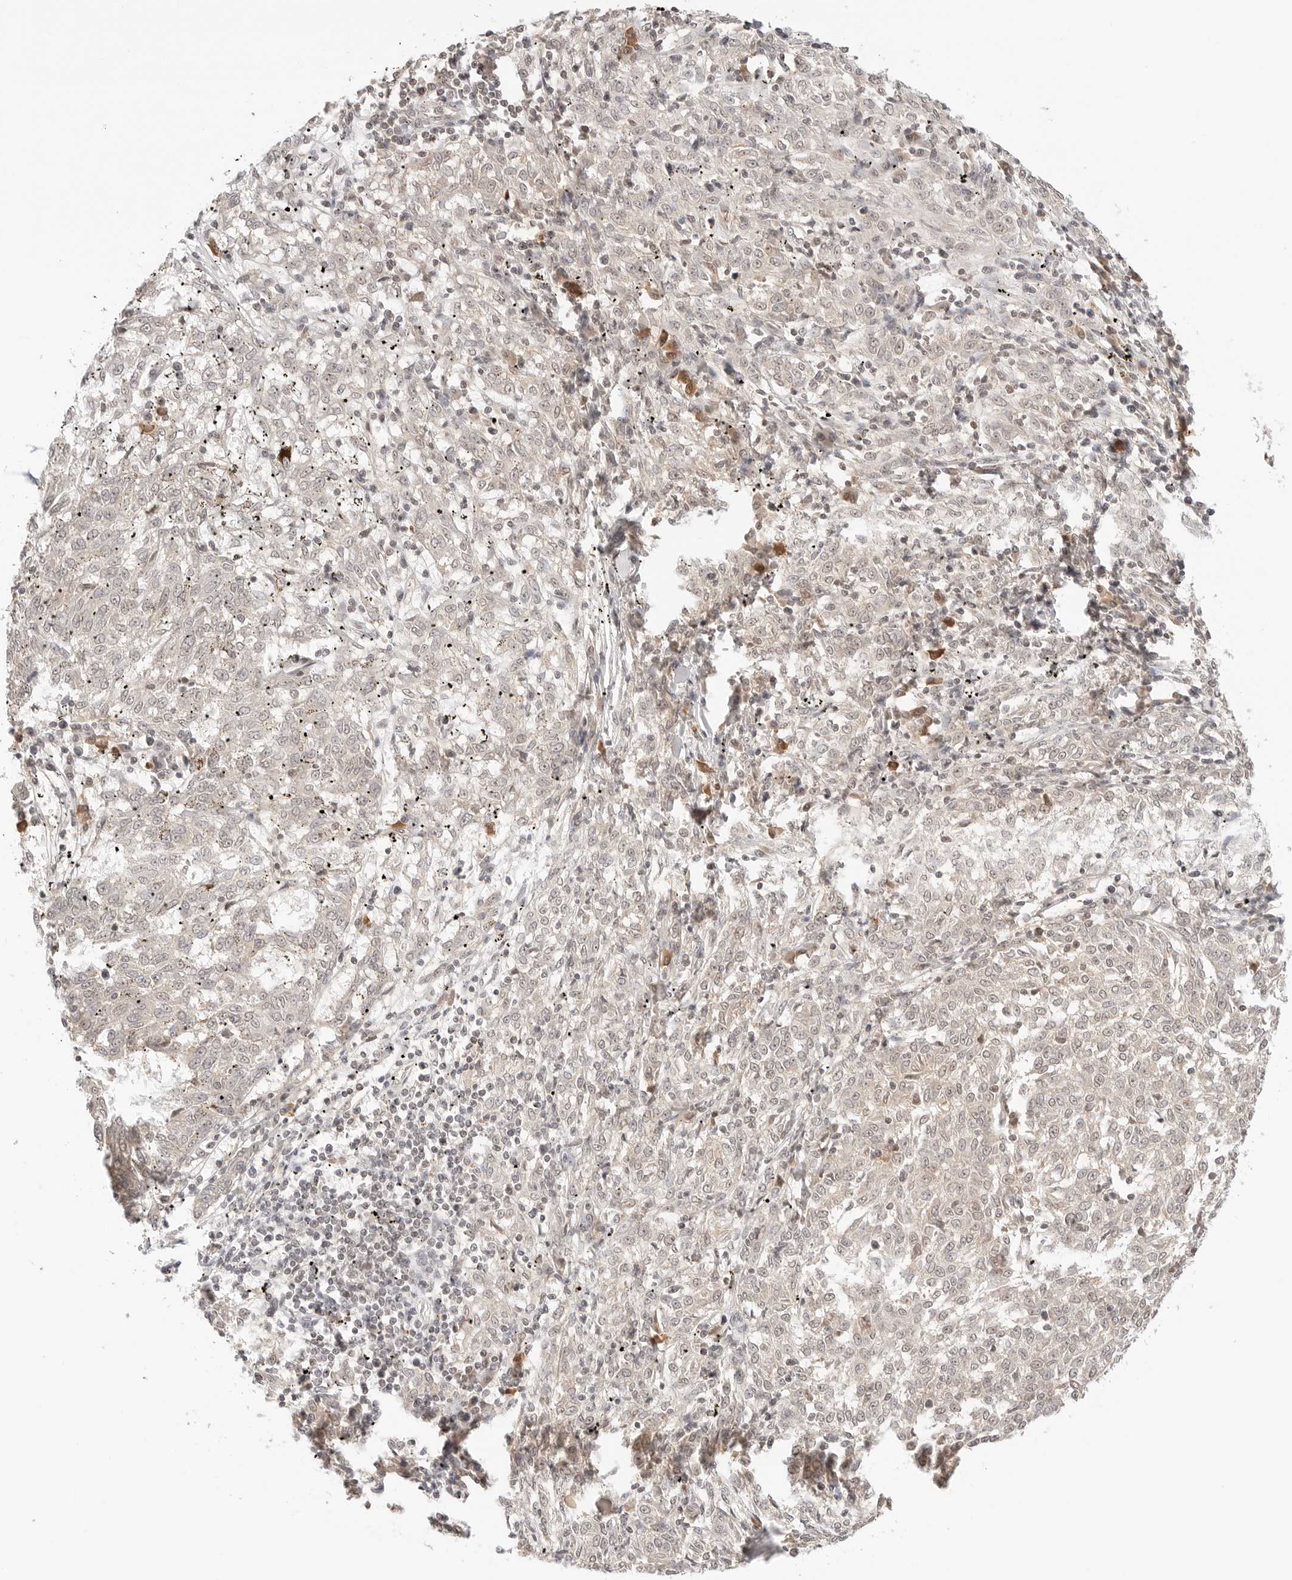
{"staining": {"intensity": "negative", "quantity": "none", "location": "none"}, "tissue": "melanoma", "cell_type": "Tumor cells", "image_type": "cancer", "snomed": [{"axis": "morphology", "description": "Malignant melanoma, NOS"}, {"axis": "topography", "description": "Skin"}], "caption": "Micrograph shows no significant protein positivity in tumor cells of malignant melanoma.", "gene": "SEPTIN4", "patient": {"sex": "female", "age": 72}}